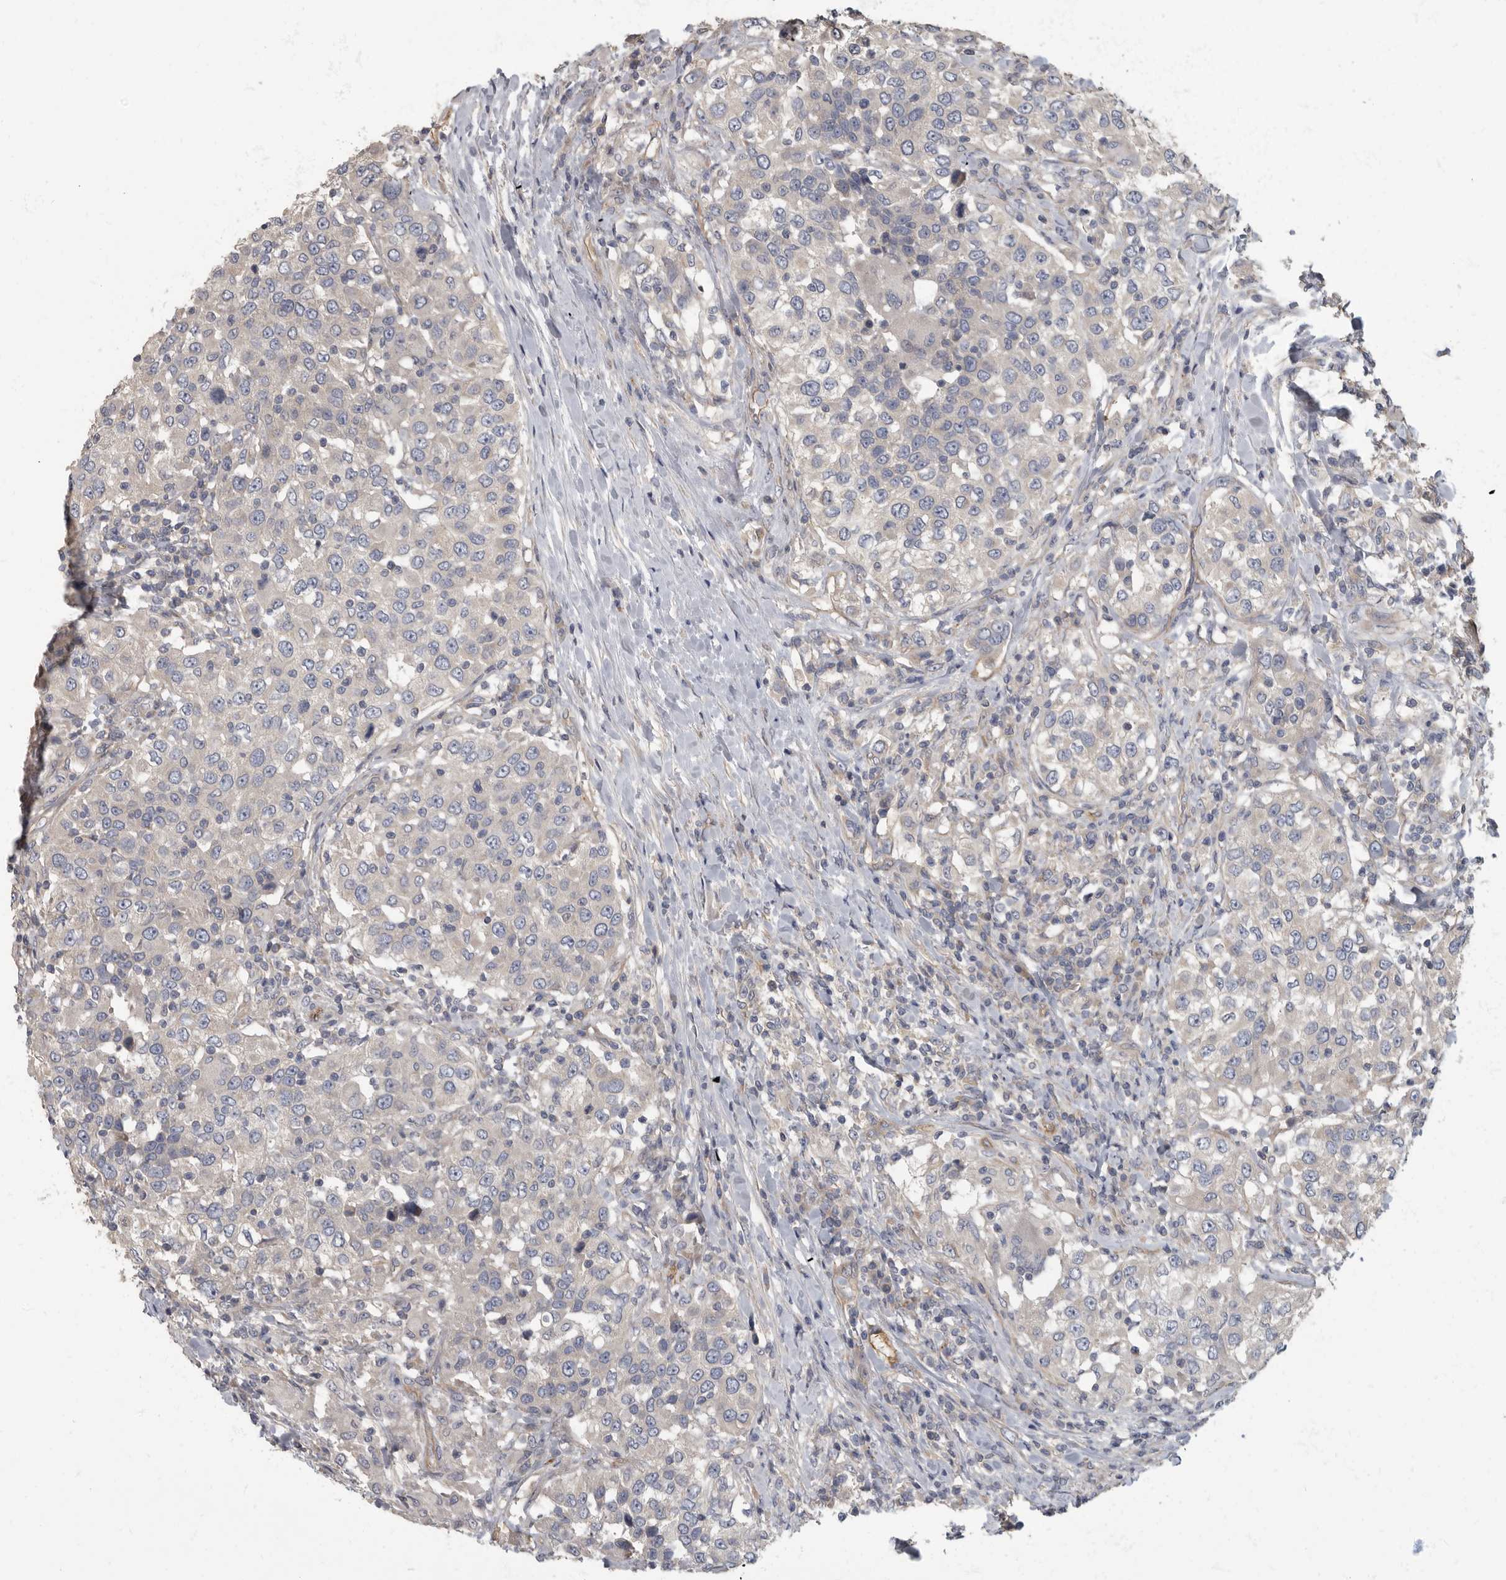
{"staining": {"intensity": "negative", "quantity": "none", "location": "none"}, "tissue": "urothelial cancer", "cell_type": "Tumor cells", "image_type": "cancer", "snomed": [{"axis": "morphology", "description": "Urothelial carcinoma, High grade"}, {"axis": "topography", "description": "Urinary bladder"}], "caption": "Immunohistochemistry micrograph of urothelial cancer stained for a protein (brown), which exhibits no expression in tumor cells.", "gene": "PDK1", "patient": {"sex": "female", "age": 80}}